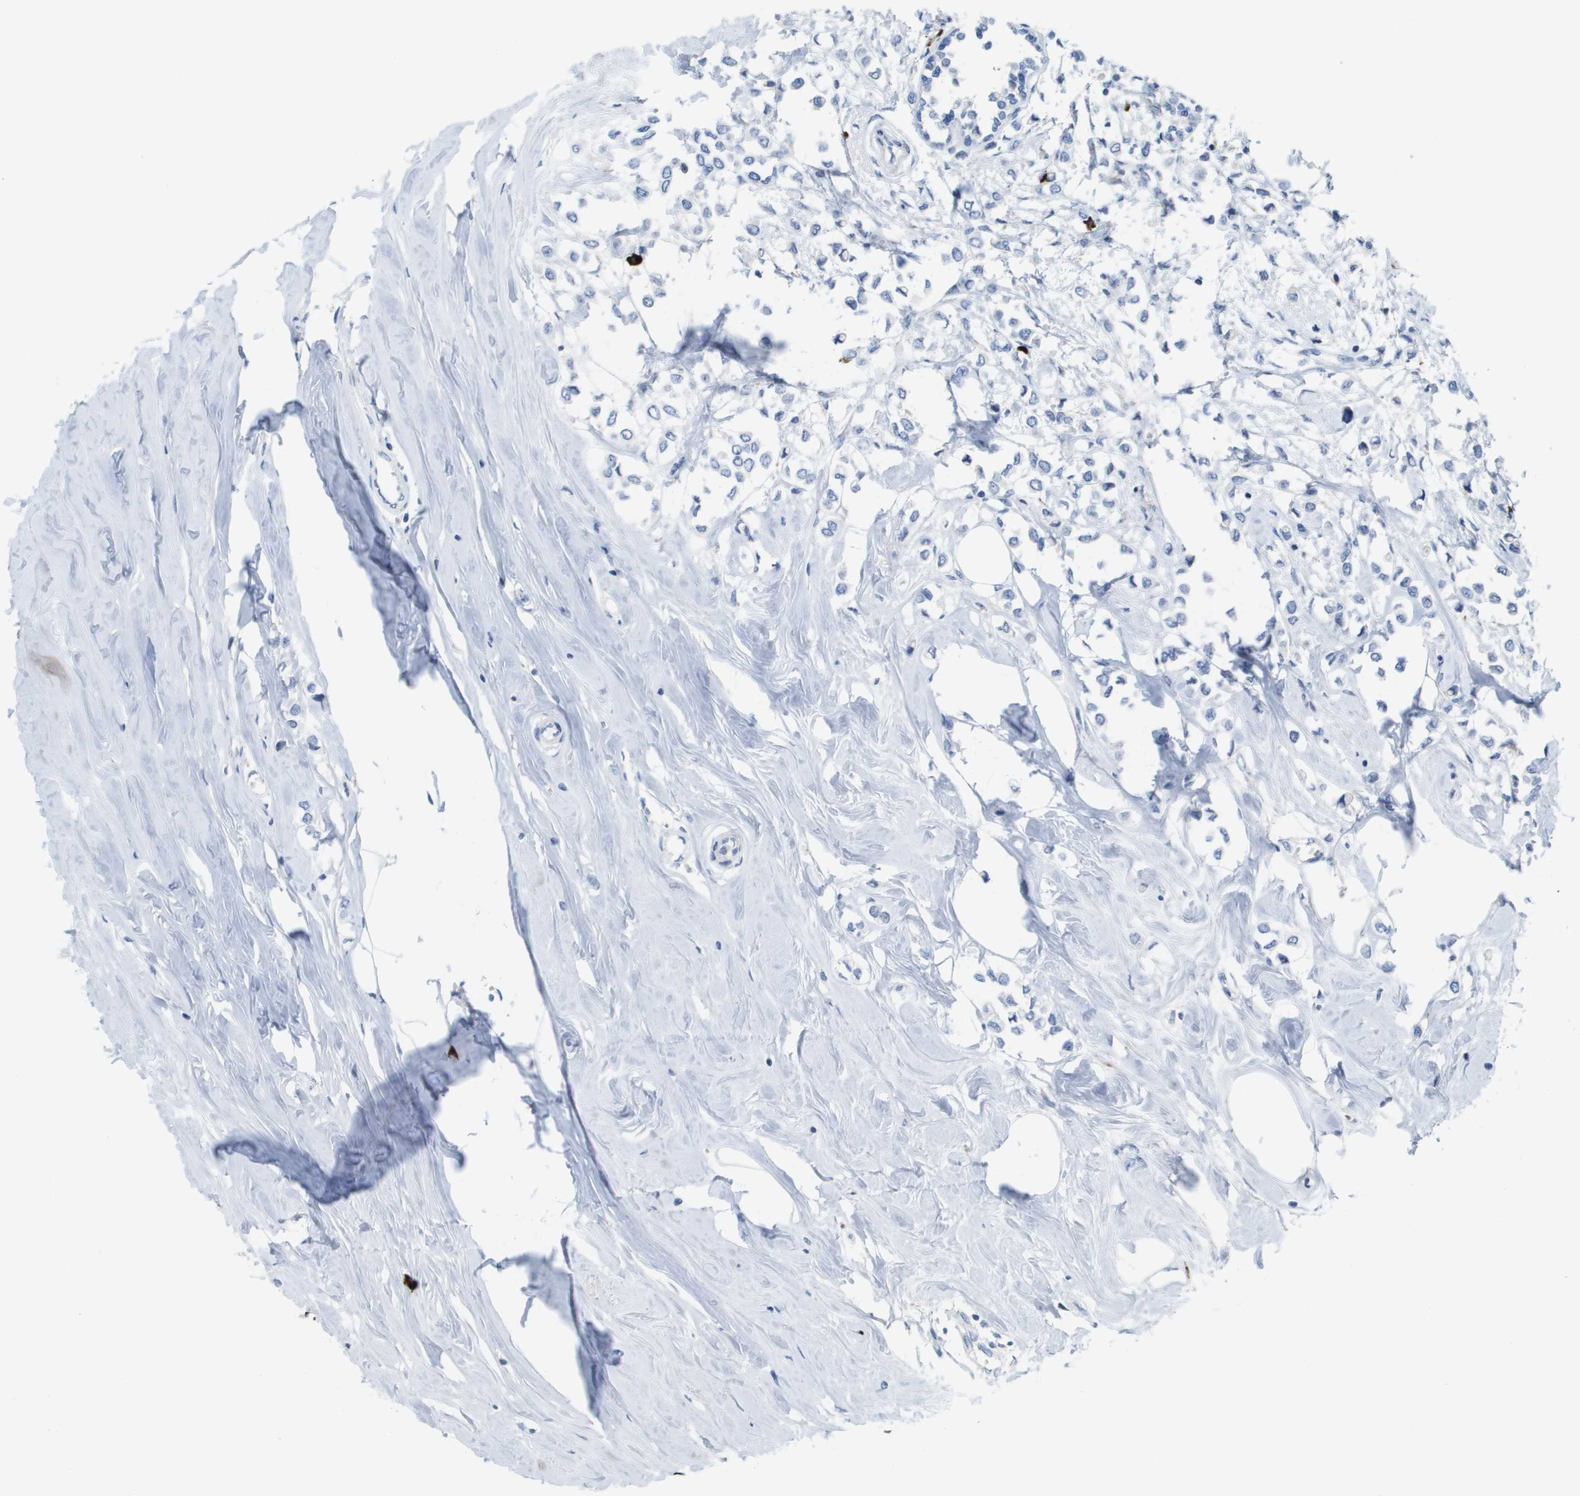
{"staining": {"intensity": "negative", "quantity": "none", "location": "none"}, "tissue": "breast cancer", "cell_type": "Tumor cells", "image_type": "cancer", "snomed": [{"axis": "morphology", "description": "Lobular carcinoma"}, {"axis": "topography", "description": "Breast"}], "caption": "A micrograph of breast cancer (lobular carcinoma) stained for a protein displays no brown staining in tumor cells.", "gene": "CD3G", "patient": {"sex": "female", "age": 51}}